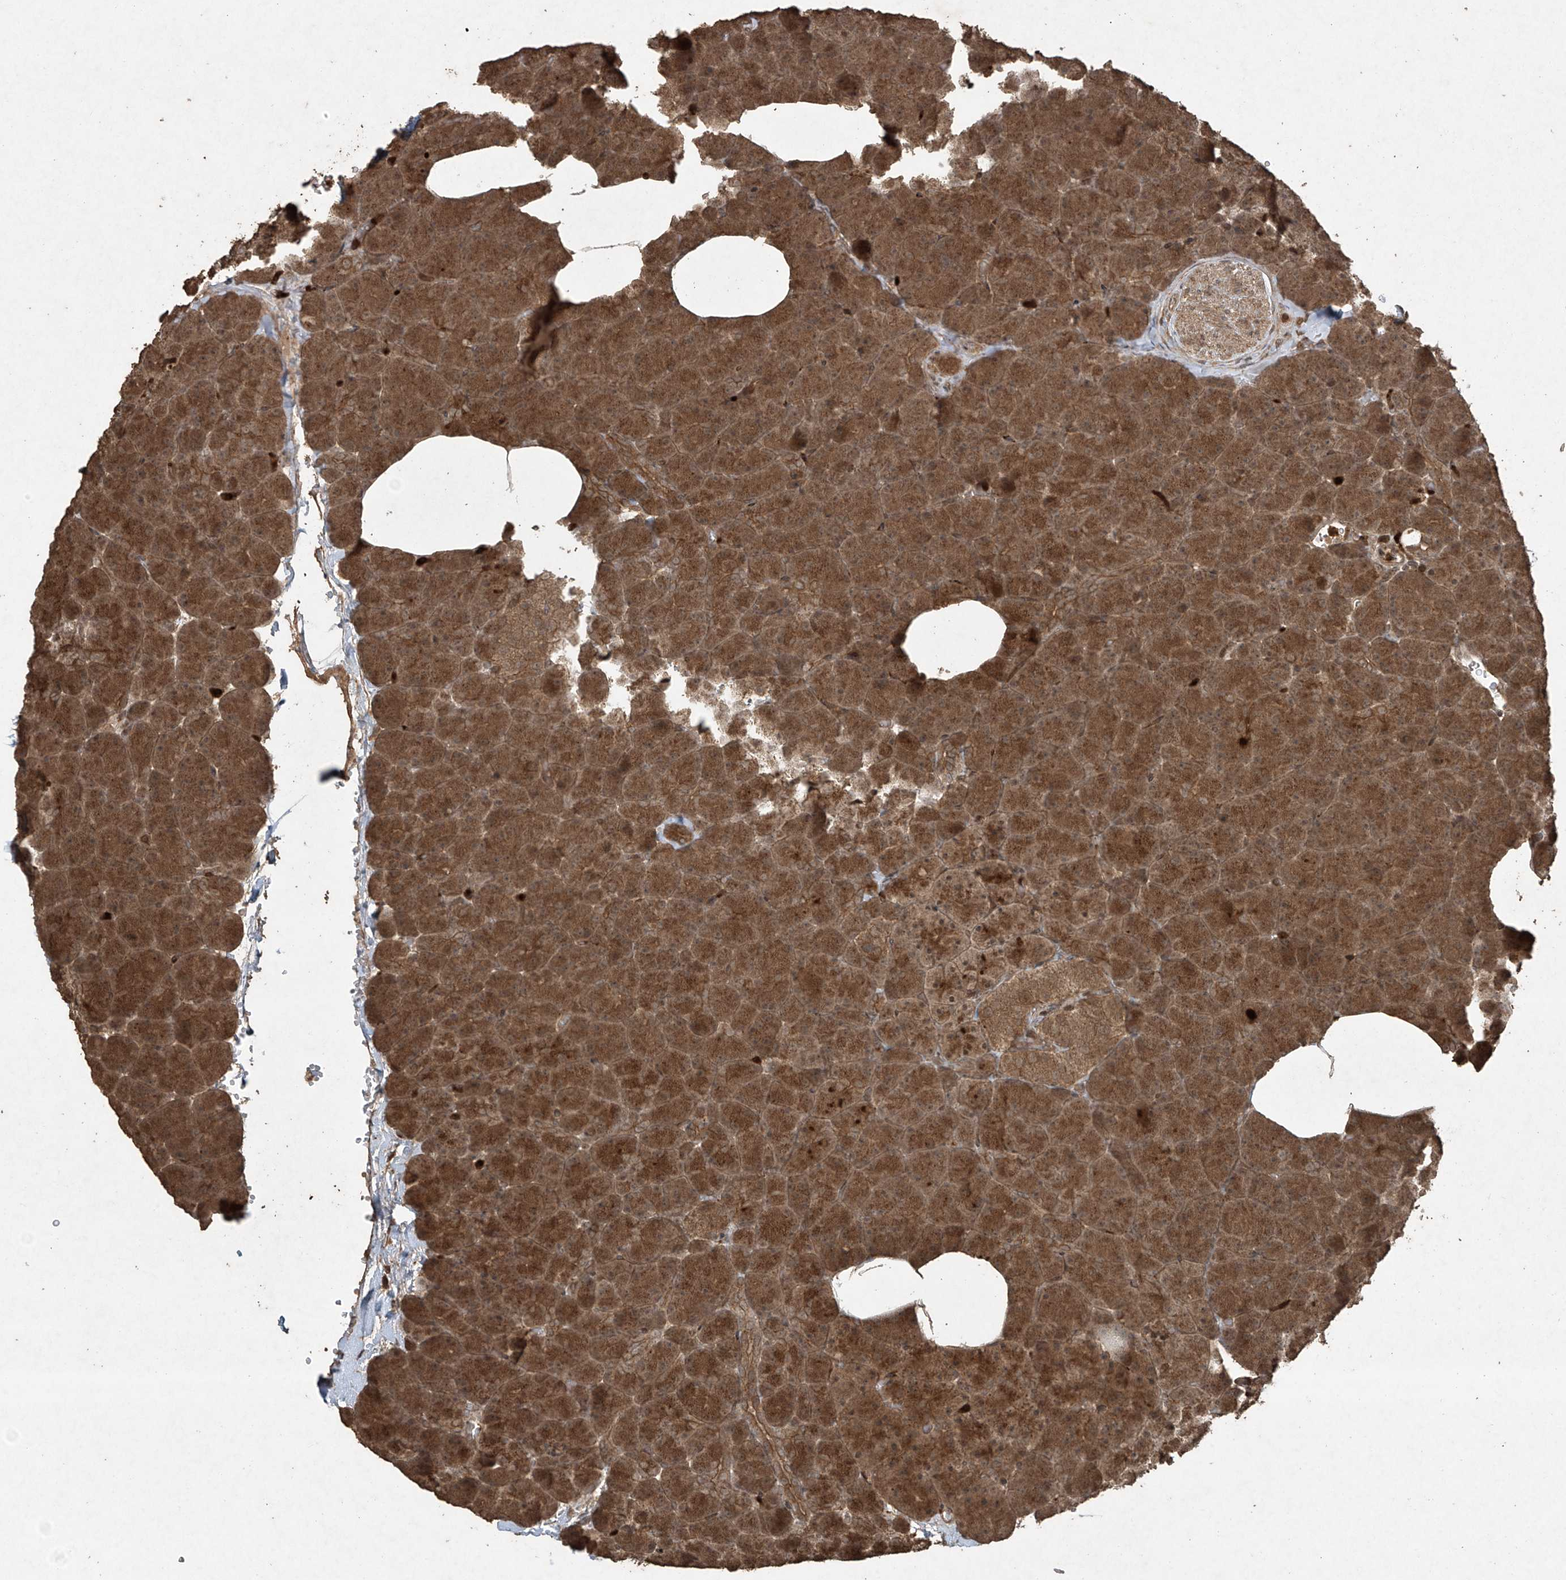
{"staining": {"intensity": "strong", "quantity": ">75%", "location": "cytoplasmic/membranous"}, "tissue": "pancreas", "cell_type": "Exocrine glandular cells", "image_type": "normal", "snomed": [{"axis": "morphology", "description": "Normal tissue, NOS"}, {"axis": "morphology", "description": "Carcinoid, malignant, NOS"}, {"axis": "topography", "description": "Pancreas"}], "caption": "Immunohistochemical staining of unremarkable pancreas shows strong cytoplasmic/membranous protein expression in about >75% of exocrine glandular cells. The staining is performed using DAB (3,3'-diaminobenzidine) brown chromogen to label protein expression. The nuclei are counter-stained blue using hematoxylin.", "gene": "PGPEP1", "patient": {"sex": "female", "age": 35}}